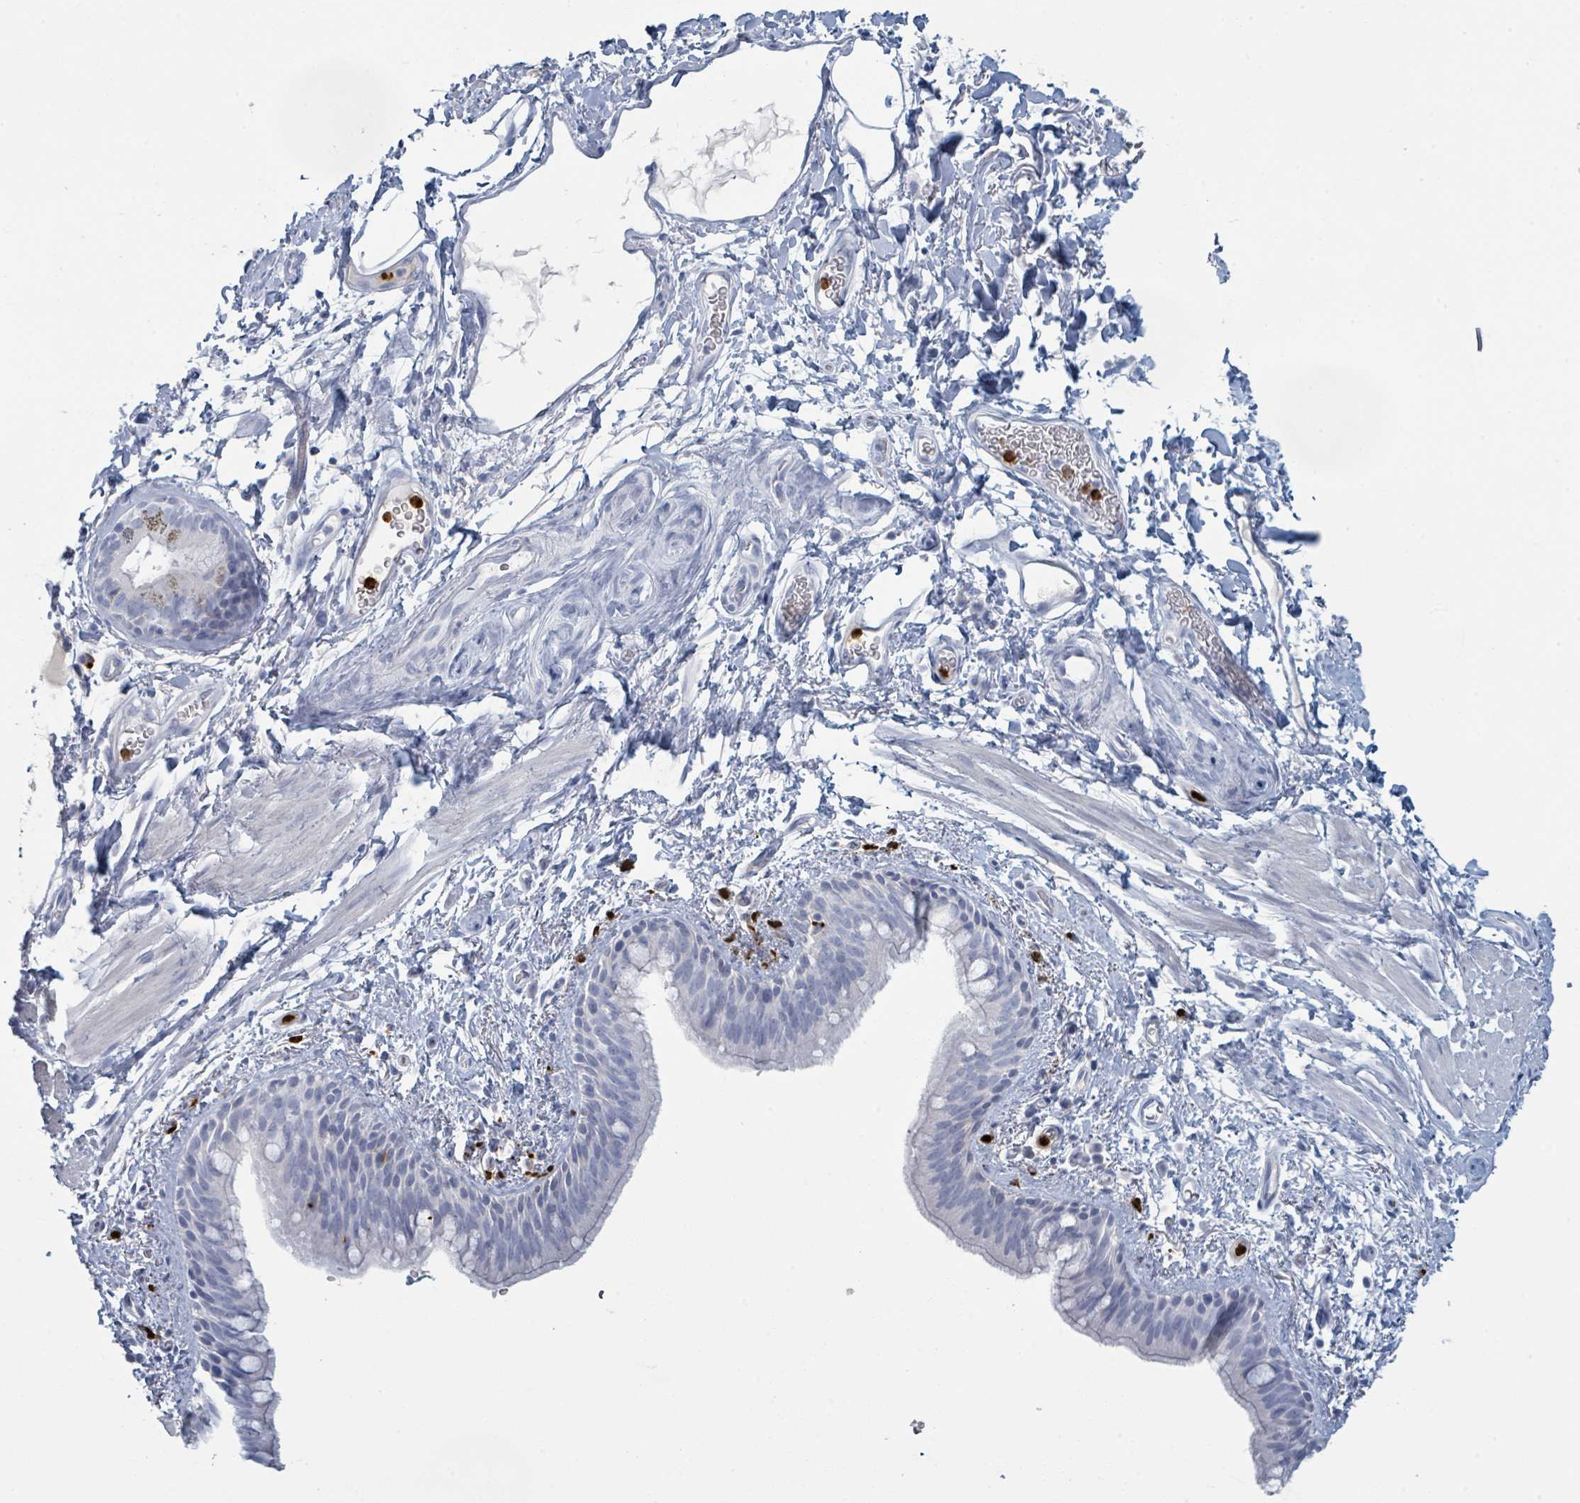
{"staining": {"intensity": "negative", "quantity": "none", "location": "none"}, "tissue": "bronchus", "cell_type": "Respiratory epithelial cells", "image_type": "normal", "snomed": [{"axis": "morphology", "description": "Normal tissue, NOS"}, {"axis": "morphology", "description": "Squamous cell carcinoma, NOS"}, {"axis": "topography", "description": "Bronchus"}, {"axis": "topography", "description": "Lung"}], "caption": "Human bronchus stained for a protein using IHC exhibits no positivity in respiratory epithelial cells.", "gene": "DEFA4", "patient": {"sex": "female", "age": 70}}